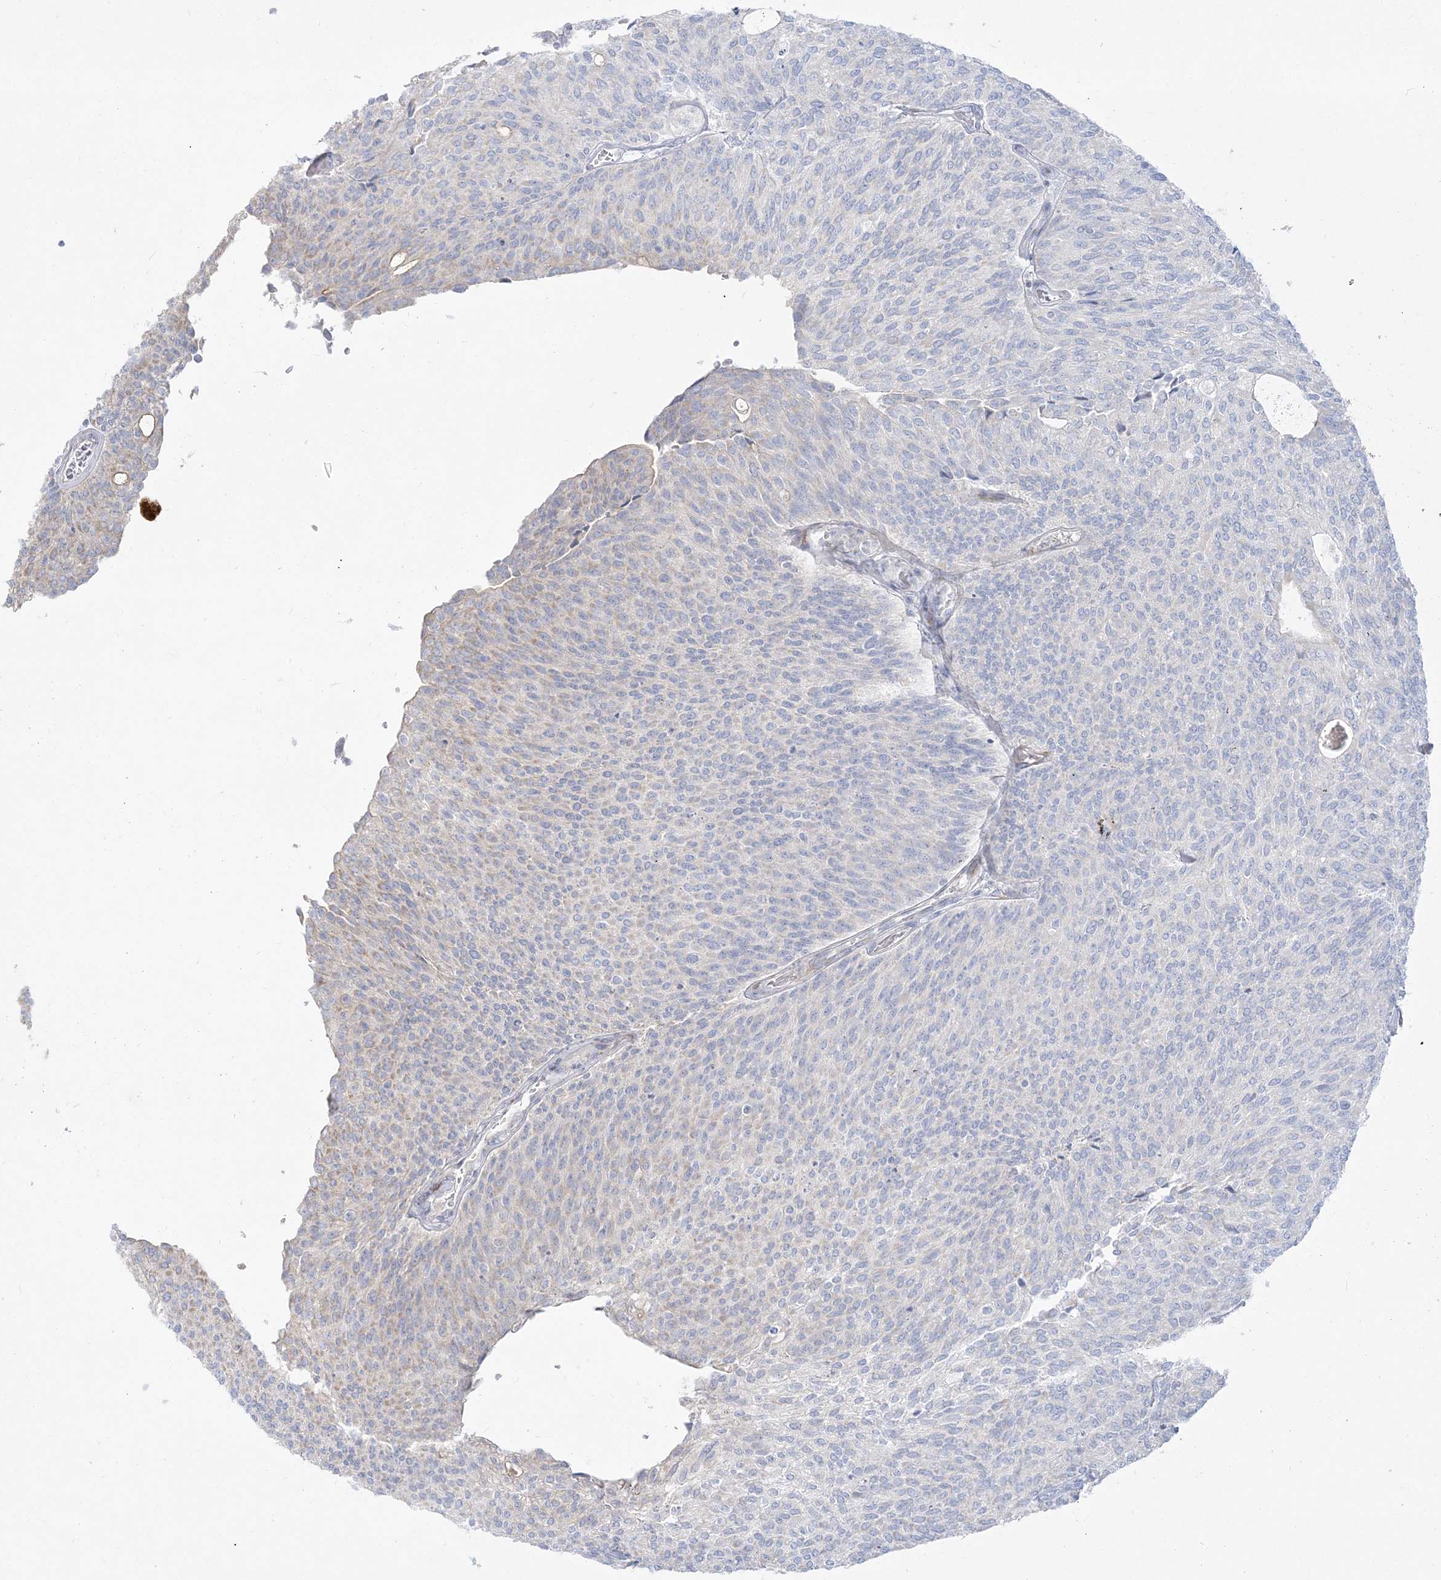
{"staining": {"intensity": "negative", "quantity": "none", "location": "none"}, "tissue": "urothelial cancer", "cell_type": "Tumor cells", "image_type": "cancer", "snomed": [{"axis": "morphology", "description": "Urothelial carcinoma, Low grade"}, {"axis": "topography", "description": "Urinary bladder"}], "caption": "Histopathology image shows no protein positivity in tumor cells of urothelial cancer tissue.", "gene": "GPAT2", "patient": {"sex": "female", "age": 79}}